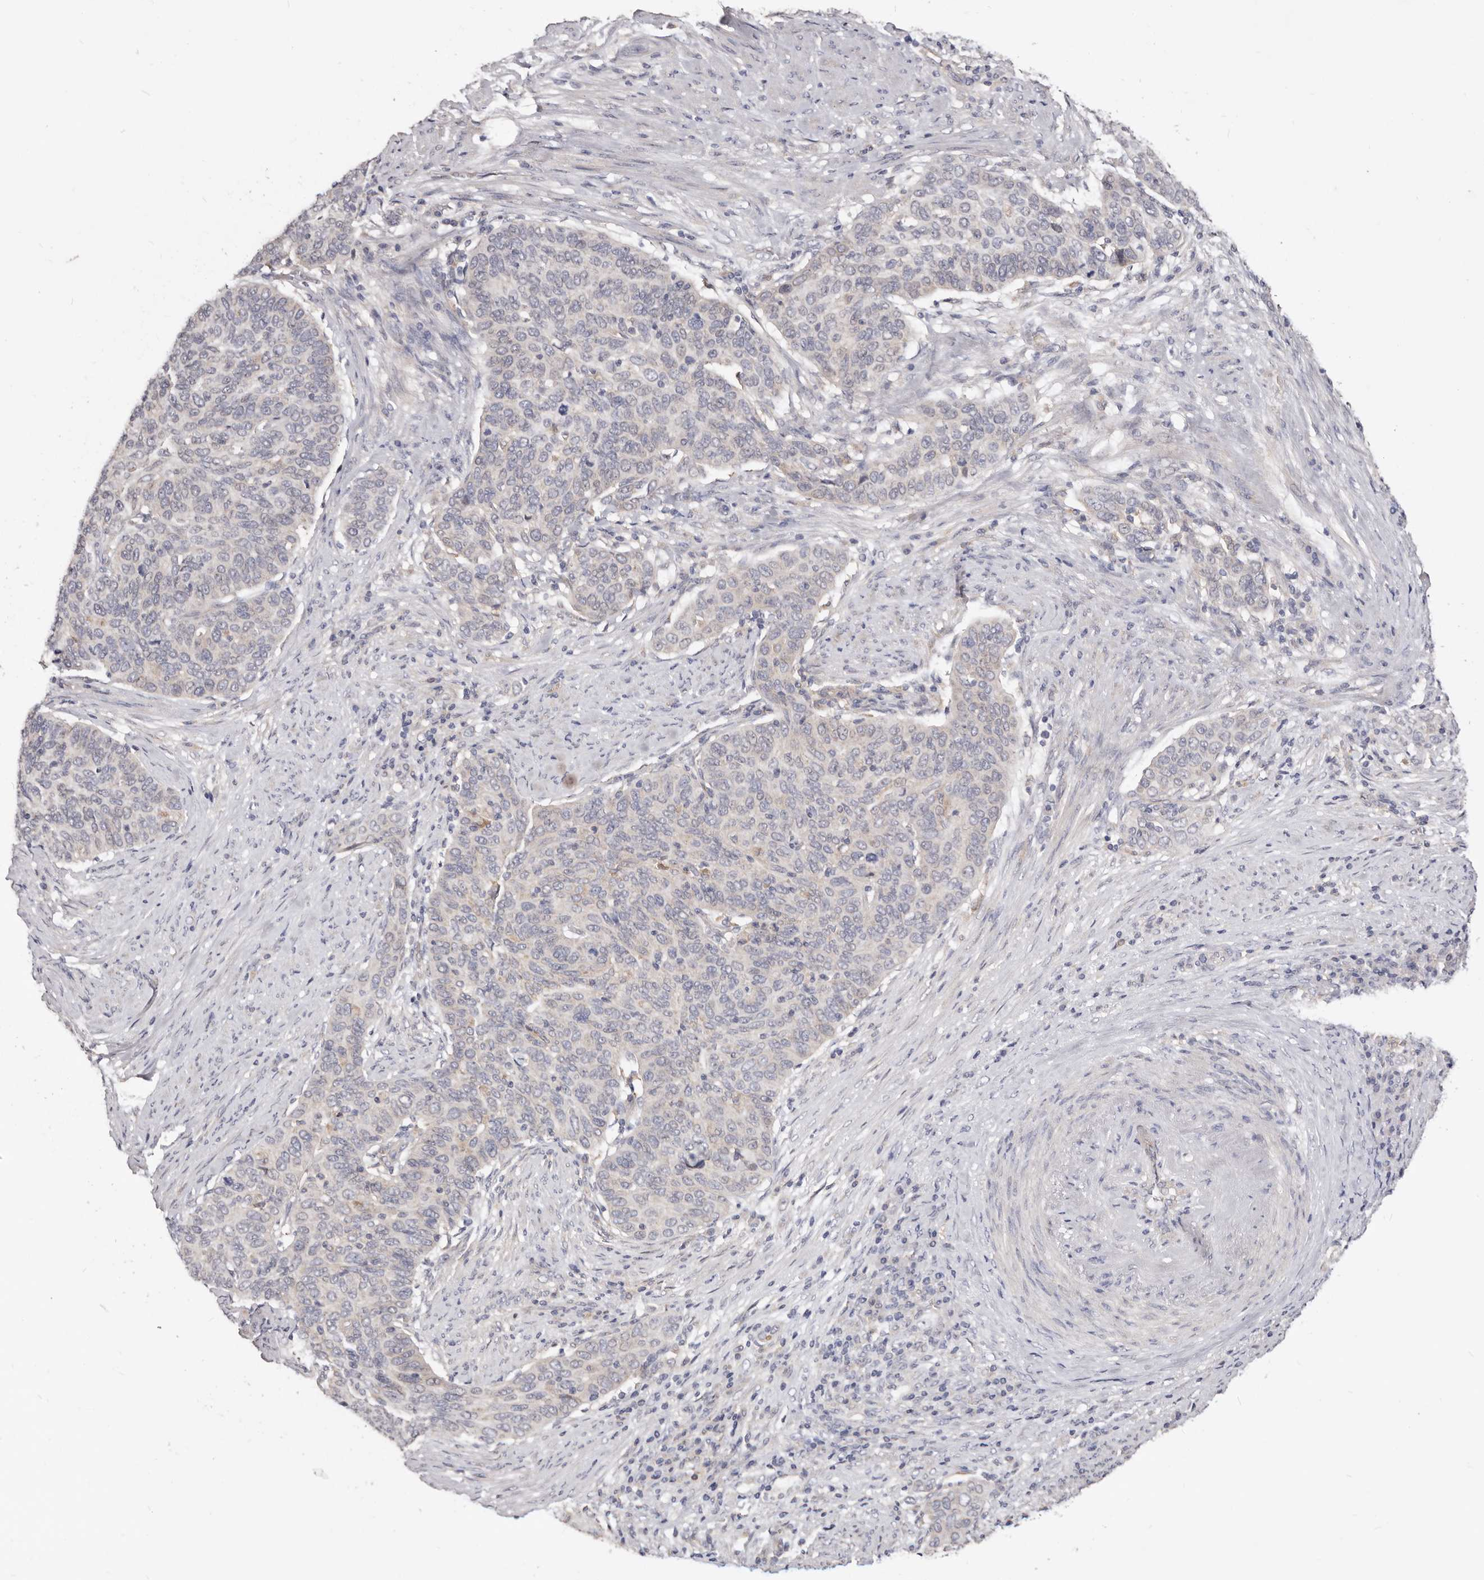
{"staining": {"intensity": "negative", "quantity": "none", "location": "none"}, "tissue": "cervical cancer", "cell_type": "Tumor cells", "image_type": "cancer", "snomed": [{"axis": "morphology", "description": "Squamous cell carcinoma, NOS"}, {"axis": "topography", "description": "Cervix"}], "caption": "Immunohistochemistry (IHC) of human cervical cancer (squamous cell carcinoma) demonstrates no positivity in tumor cells.", "gene": "LRRC25", "patient": {"sex": "female", "age": 60}}